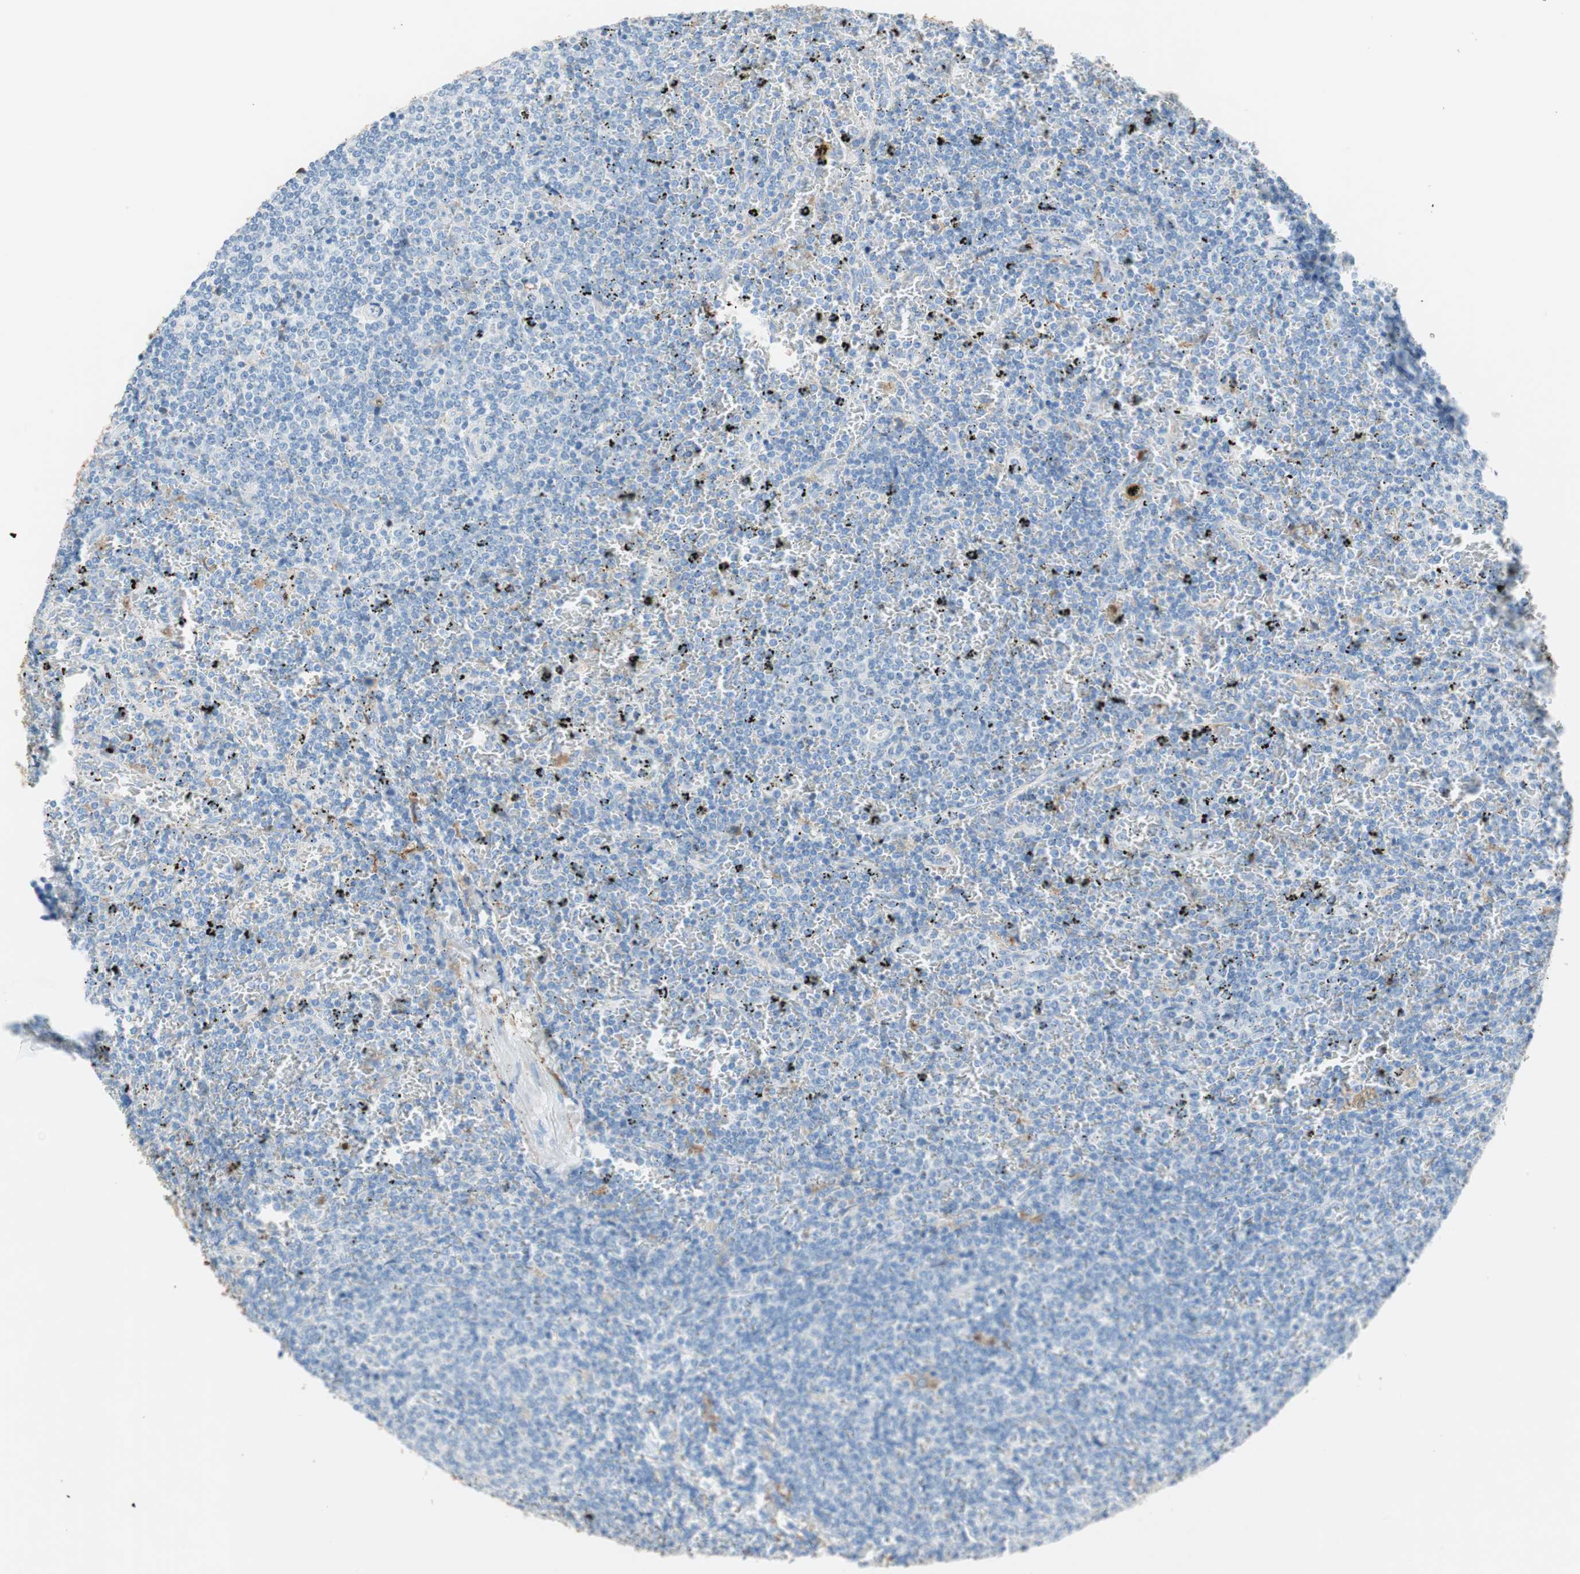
{"staining": {"intensity": "negative", "quantity": "none", "location": "none"}, "tissue": "lymphoma", "cell_type": "Tumor cells", "image_type": "cancer", "snomed": [{"axis": "morphology", "description": "Malignant lymphoma, non-Hodgkin's type, Low grade"}, {"axis": "topography", "description": "Spleen"}], "caption": "IHC of human lymphoma displays no staining in tumor cells.", "gene": "GLUL", "patient": {"sex": "female", "age": 77}}